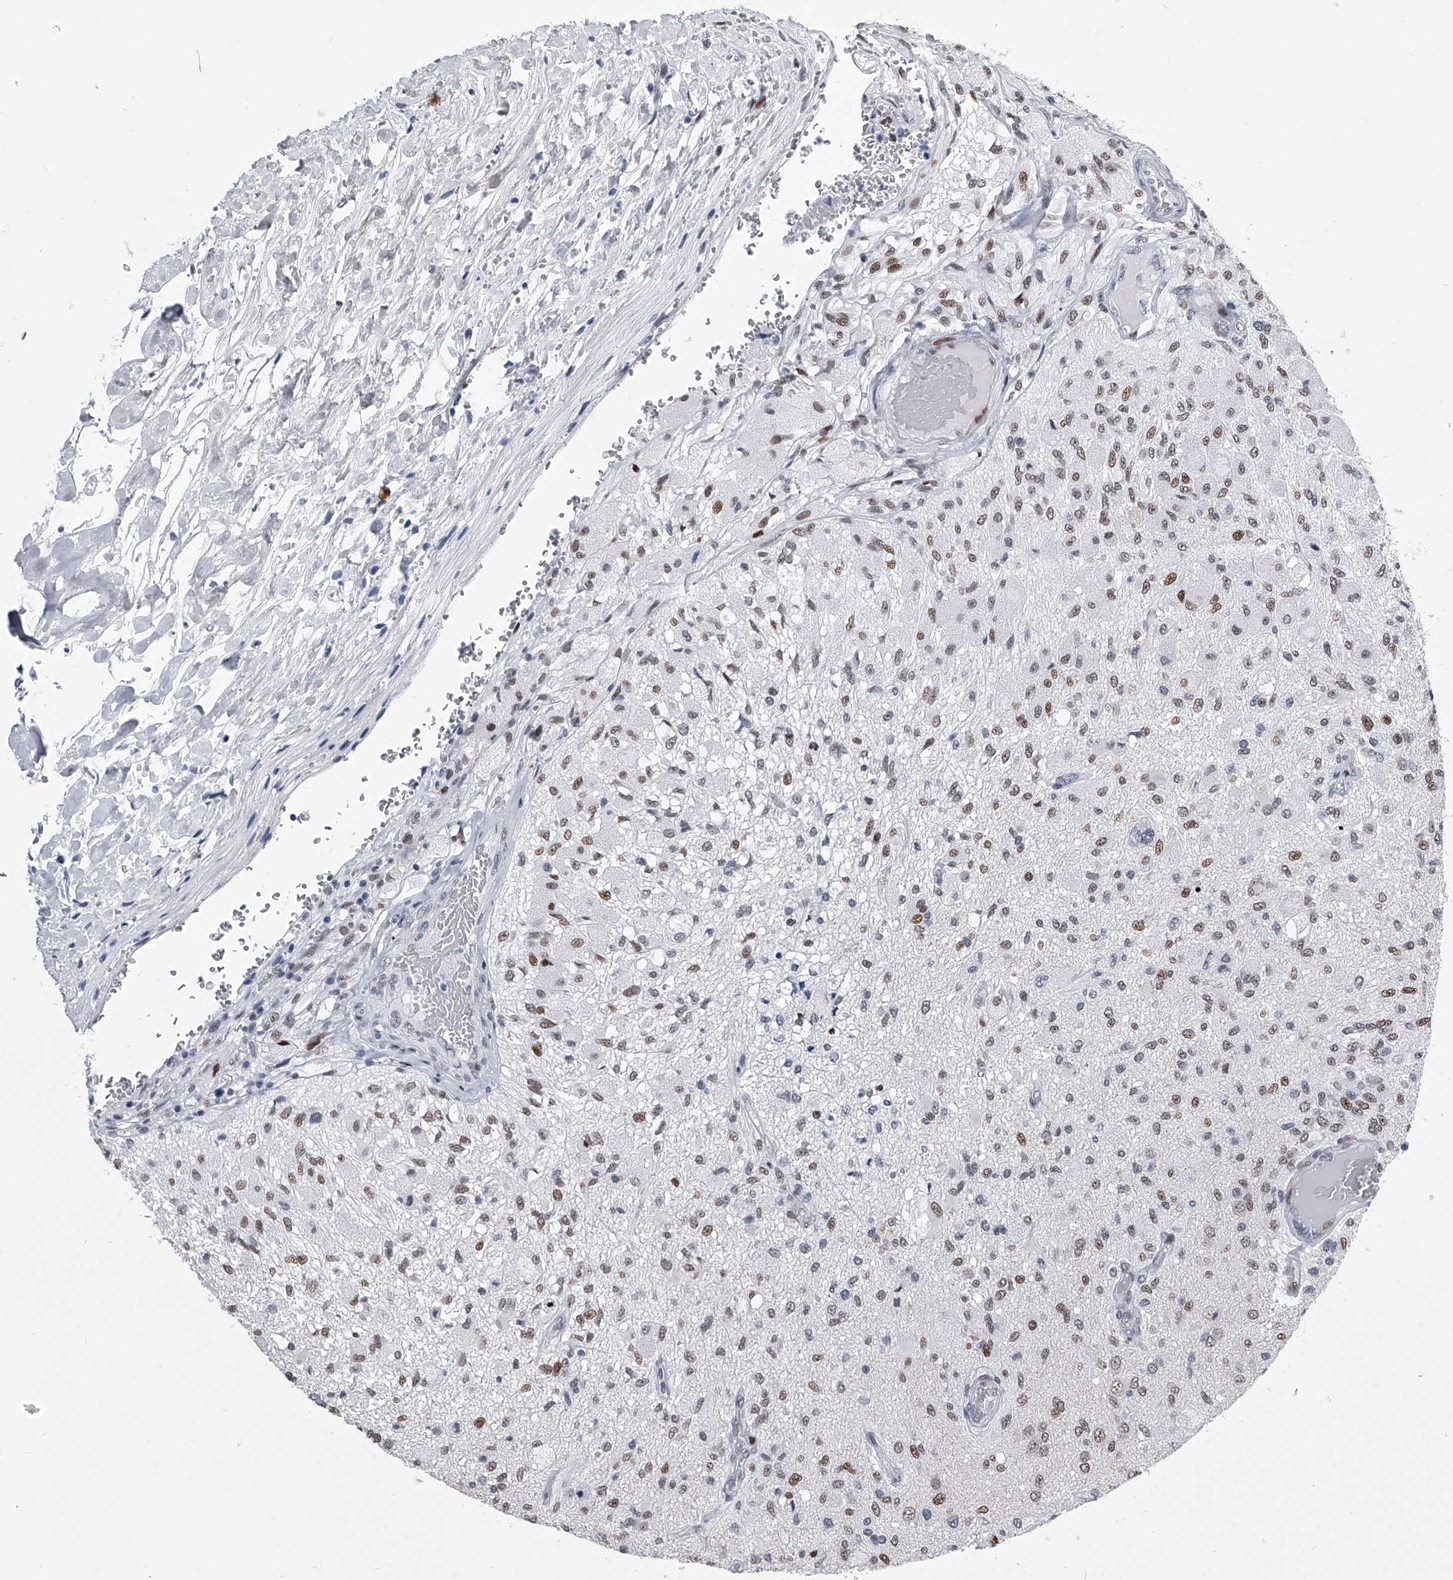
{"staining": {"intensity": "moderate", "quantity": ">75%", "location": "nuclear"}, "tissue": "glioma", "cell_type": "Tumor cells", "image_type": "cancer", "snomed": [{"axis": "morphology", "description": "Normal tissue, NOS"}, {"axis": "morphology", "description": "Glioma, malignant, High grade"}, {"axis": "topography", "description": "Cerebral cortex"}], "caption": "A brown stain shows moderate nuclear positivity of a protein in high-grade glioma (malignant) tumor cells.", "gene": "CMTR1", "patient": {"sex": "male", "age": 77}}